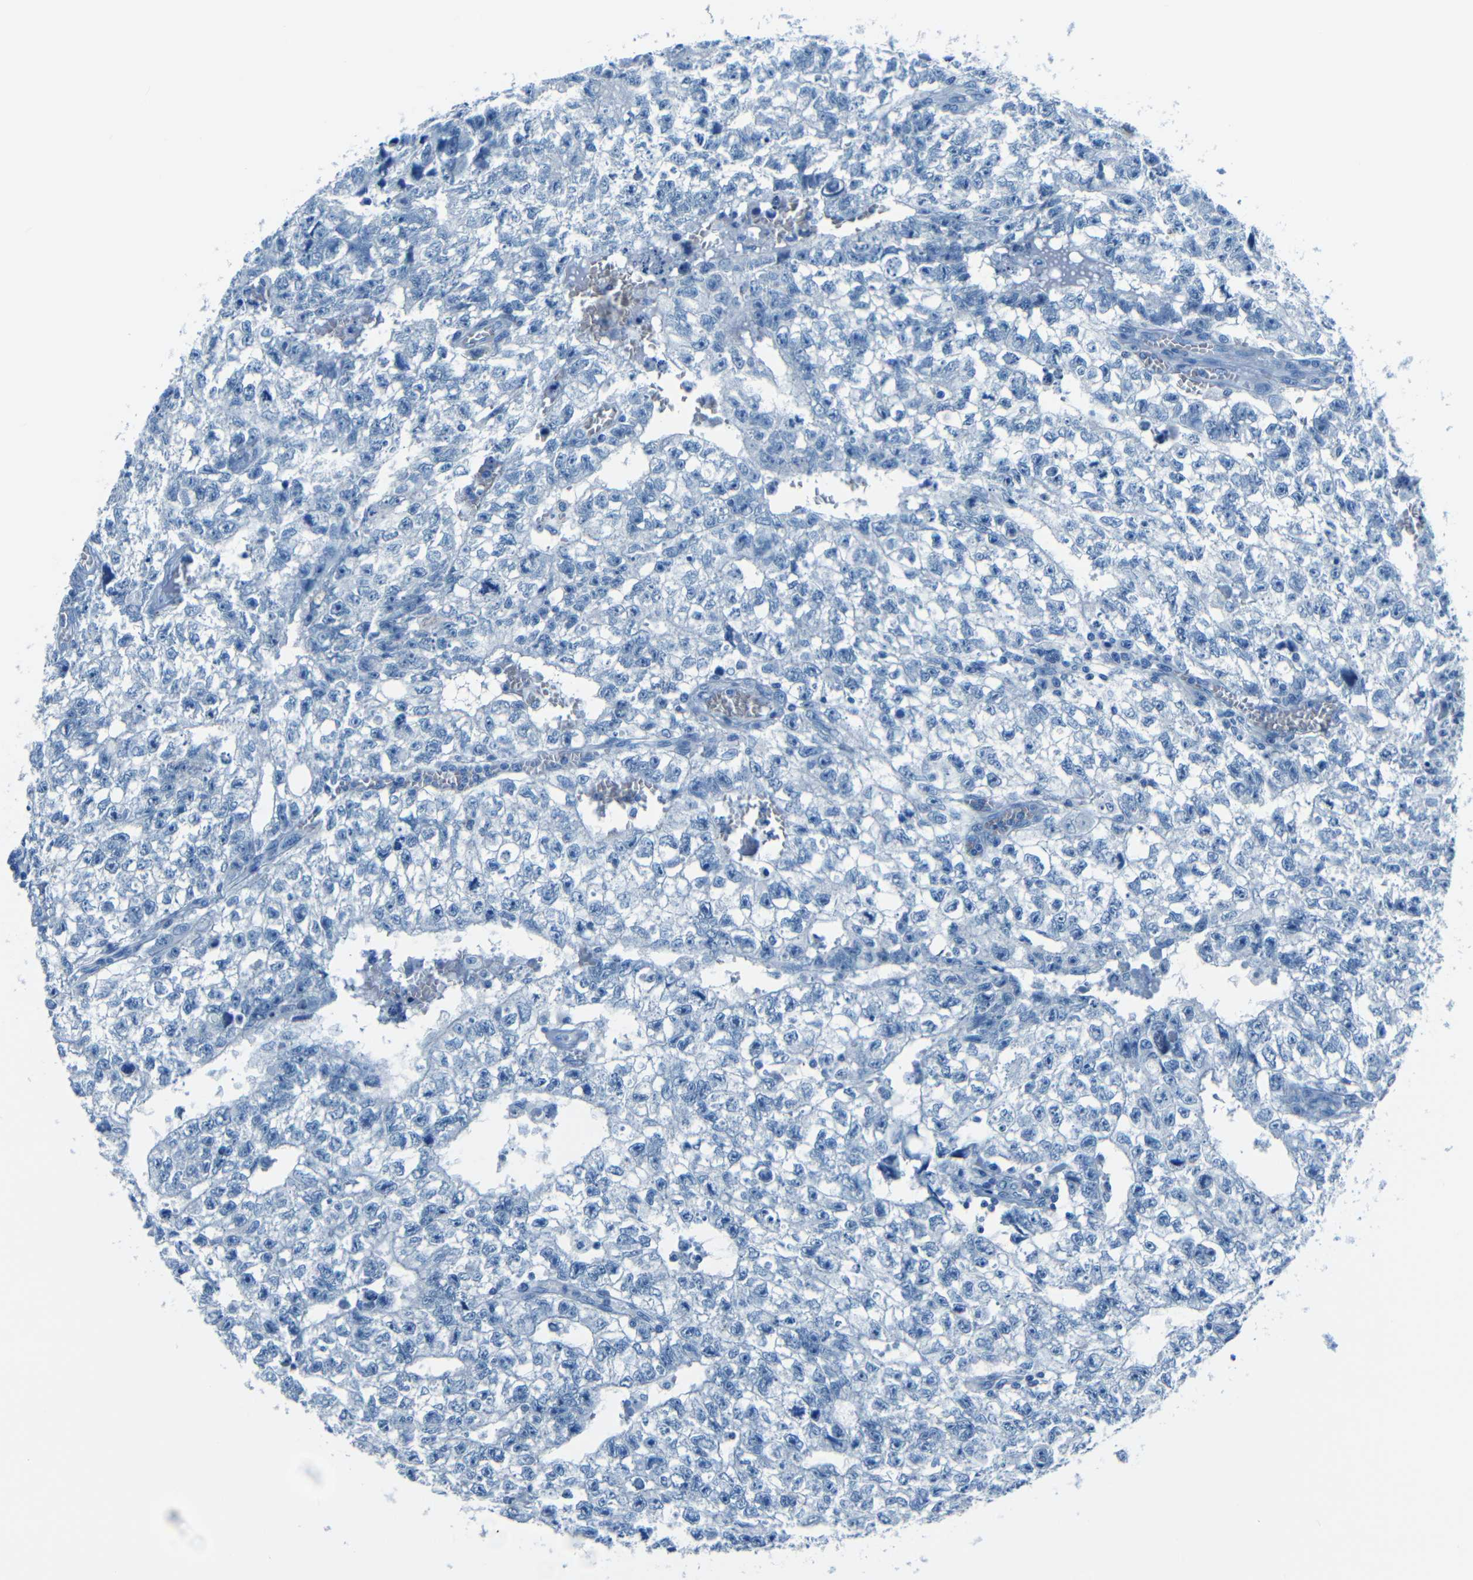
{"staining": {"intensity": "negative", "quantity": "none", "location": "none"}, "tissue": "testis cancer", "cell_type": "Tumor cells", "image_type": "cancer", "snomed": [{"axis": "morphology", "description": "Seminoma, NOS"}, {"axis": "morphology", "description": "Carcinoma, Embryonal, NOS"}, {"axis": "topography", "description": "Testis"}], "caption": "IHC photomicrograph of human seminoma (testis) stained for a protein (brown), which demonstrates no staining in tumor cells.", "gene": "FBN2", "patient": {"sex": "male", "age": 38}}